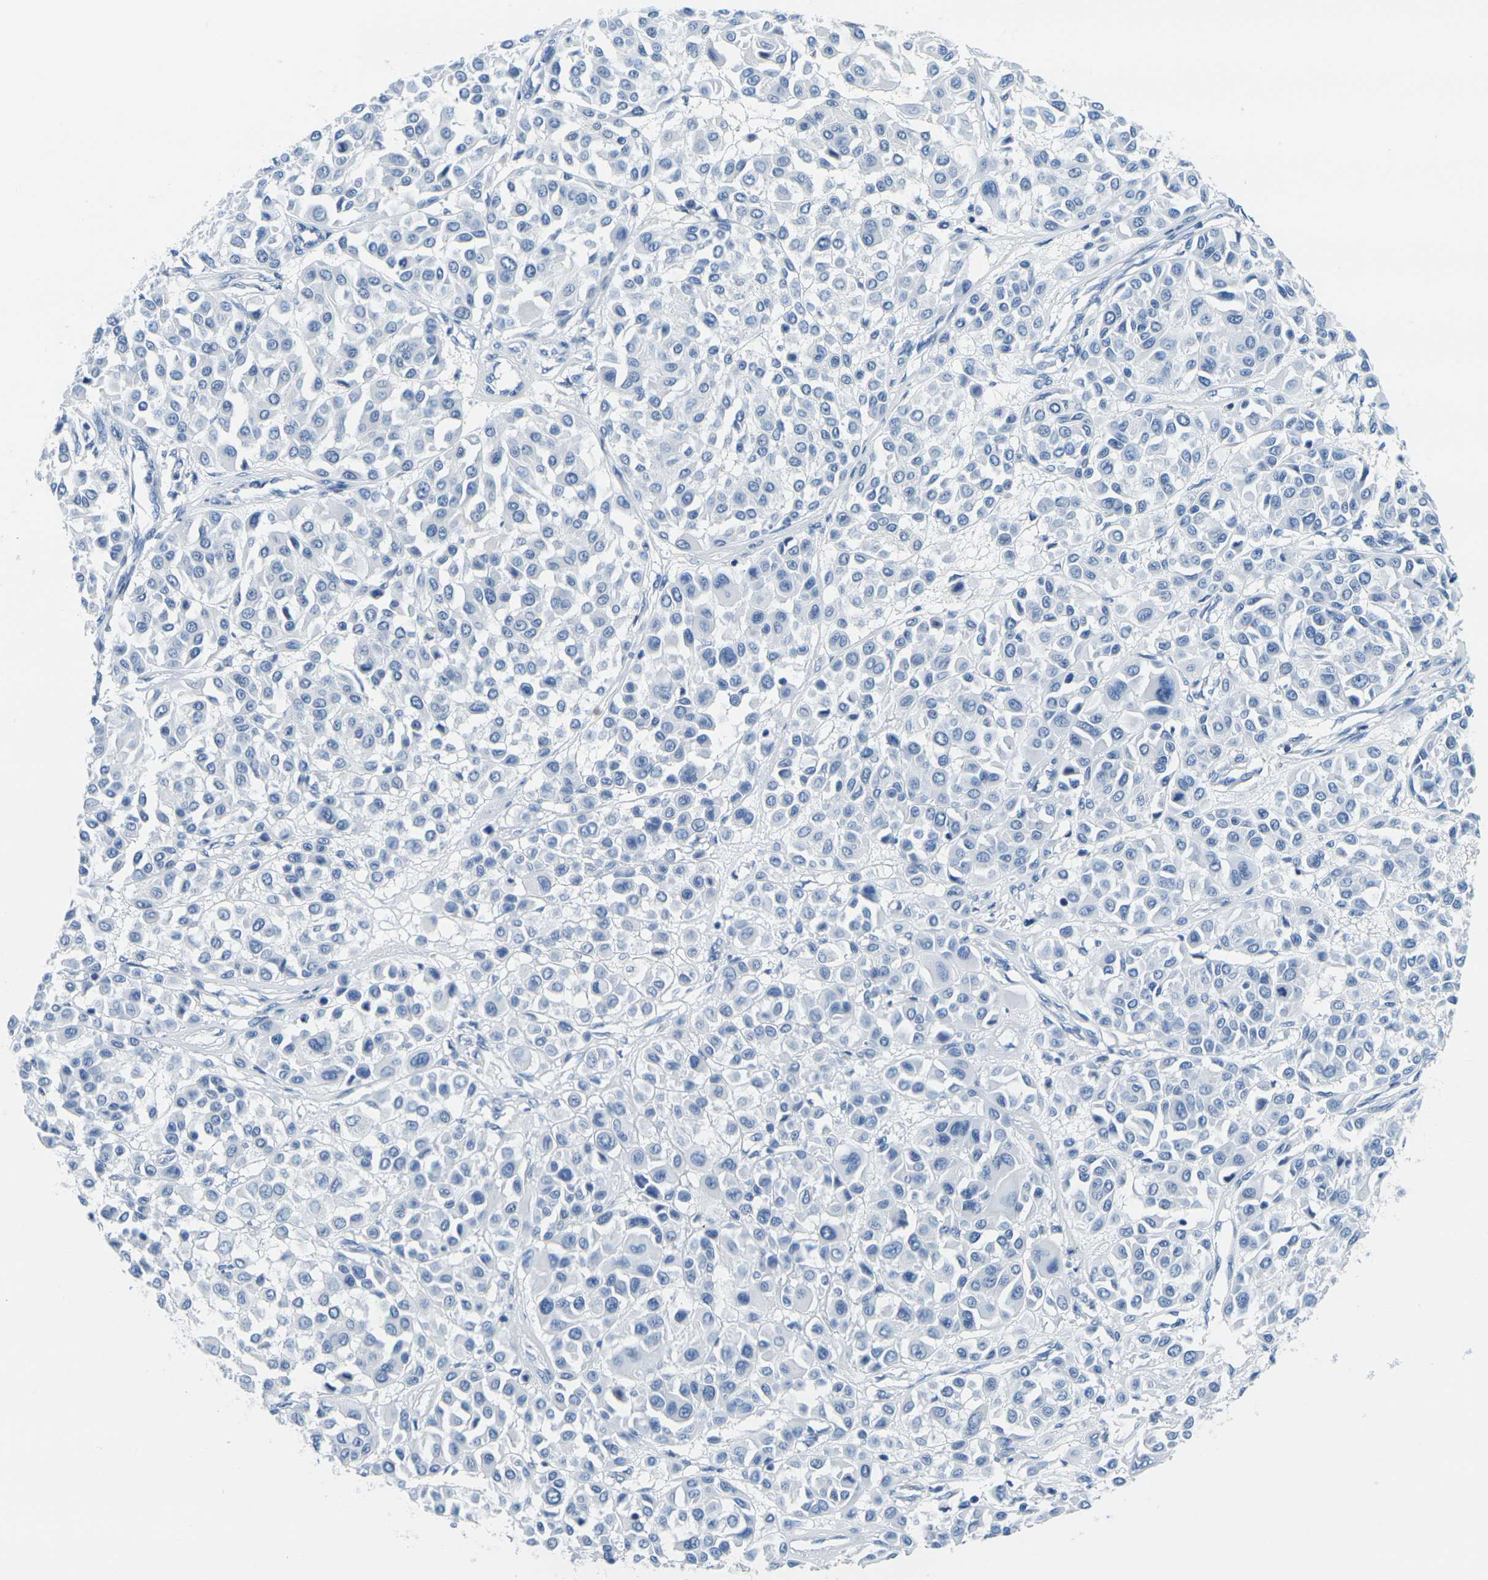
{"staining": {"intensity": "negative", "quantity": "none", "location": "none"}, "tissue": "melanoma", "cell_type": "Tumor cells", "image_type": "cancer", "snomed": [{"axis": "morphology", "description": "Malignant melanoma, Metastatic site"}, {"axis": "topography", "description": "Soft tissue"}], "caption": "Tumor cells are negative for protein expression in human malignant melanoma (metastatic site).", "gene": "GPR15", "patient": {"sex": "male", "age": 41}}